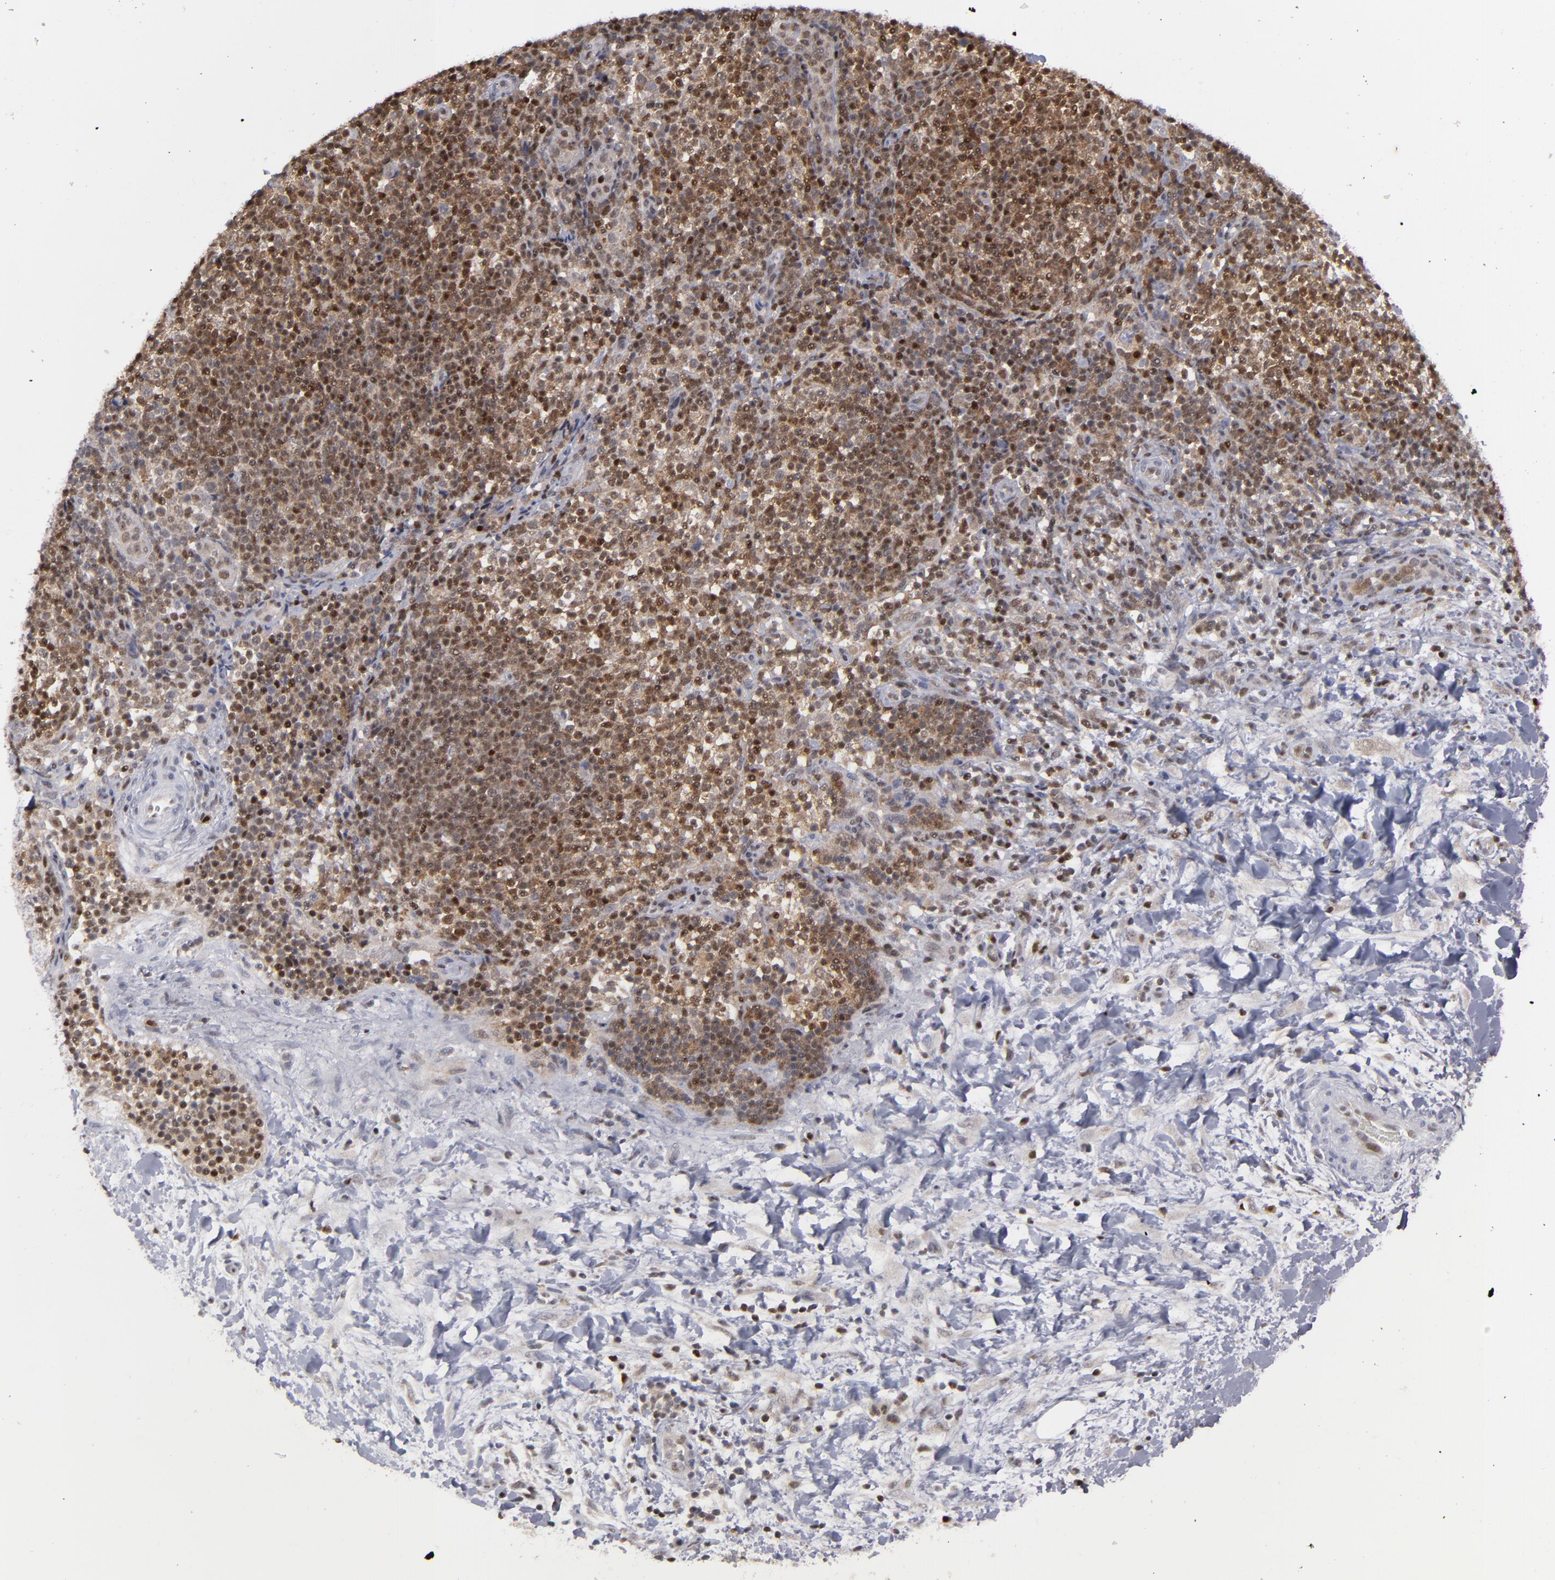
{"staining": {"intensity": "moderate", "quantity": "25%-75%", "location": "cytoplasmic/membranous,nuclear"}, "tissue": "lymphoma", "cell_type": "Tumor cells", "image_type": "cancer", "snomed": [{"axis": "morphology", "description": "Malignant lymphoma, non-Hodgkin's type, Low grade"}, {"axis": "topography", "description": "Lymph node"}], "caption": "Approximately 25%-75% of tumor cells in malignant lymphoma, non-Hodgkin's type (low-grade) display moderate cytoplasmic/membranous and nuclear protein staining as visualized by brown immunohistochemical staining.", "gene": "GSR", "patient": {"sex": "female", "age": 76}}